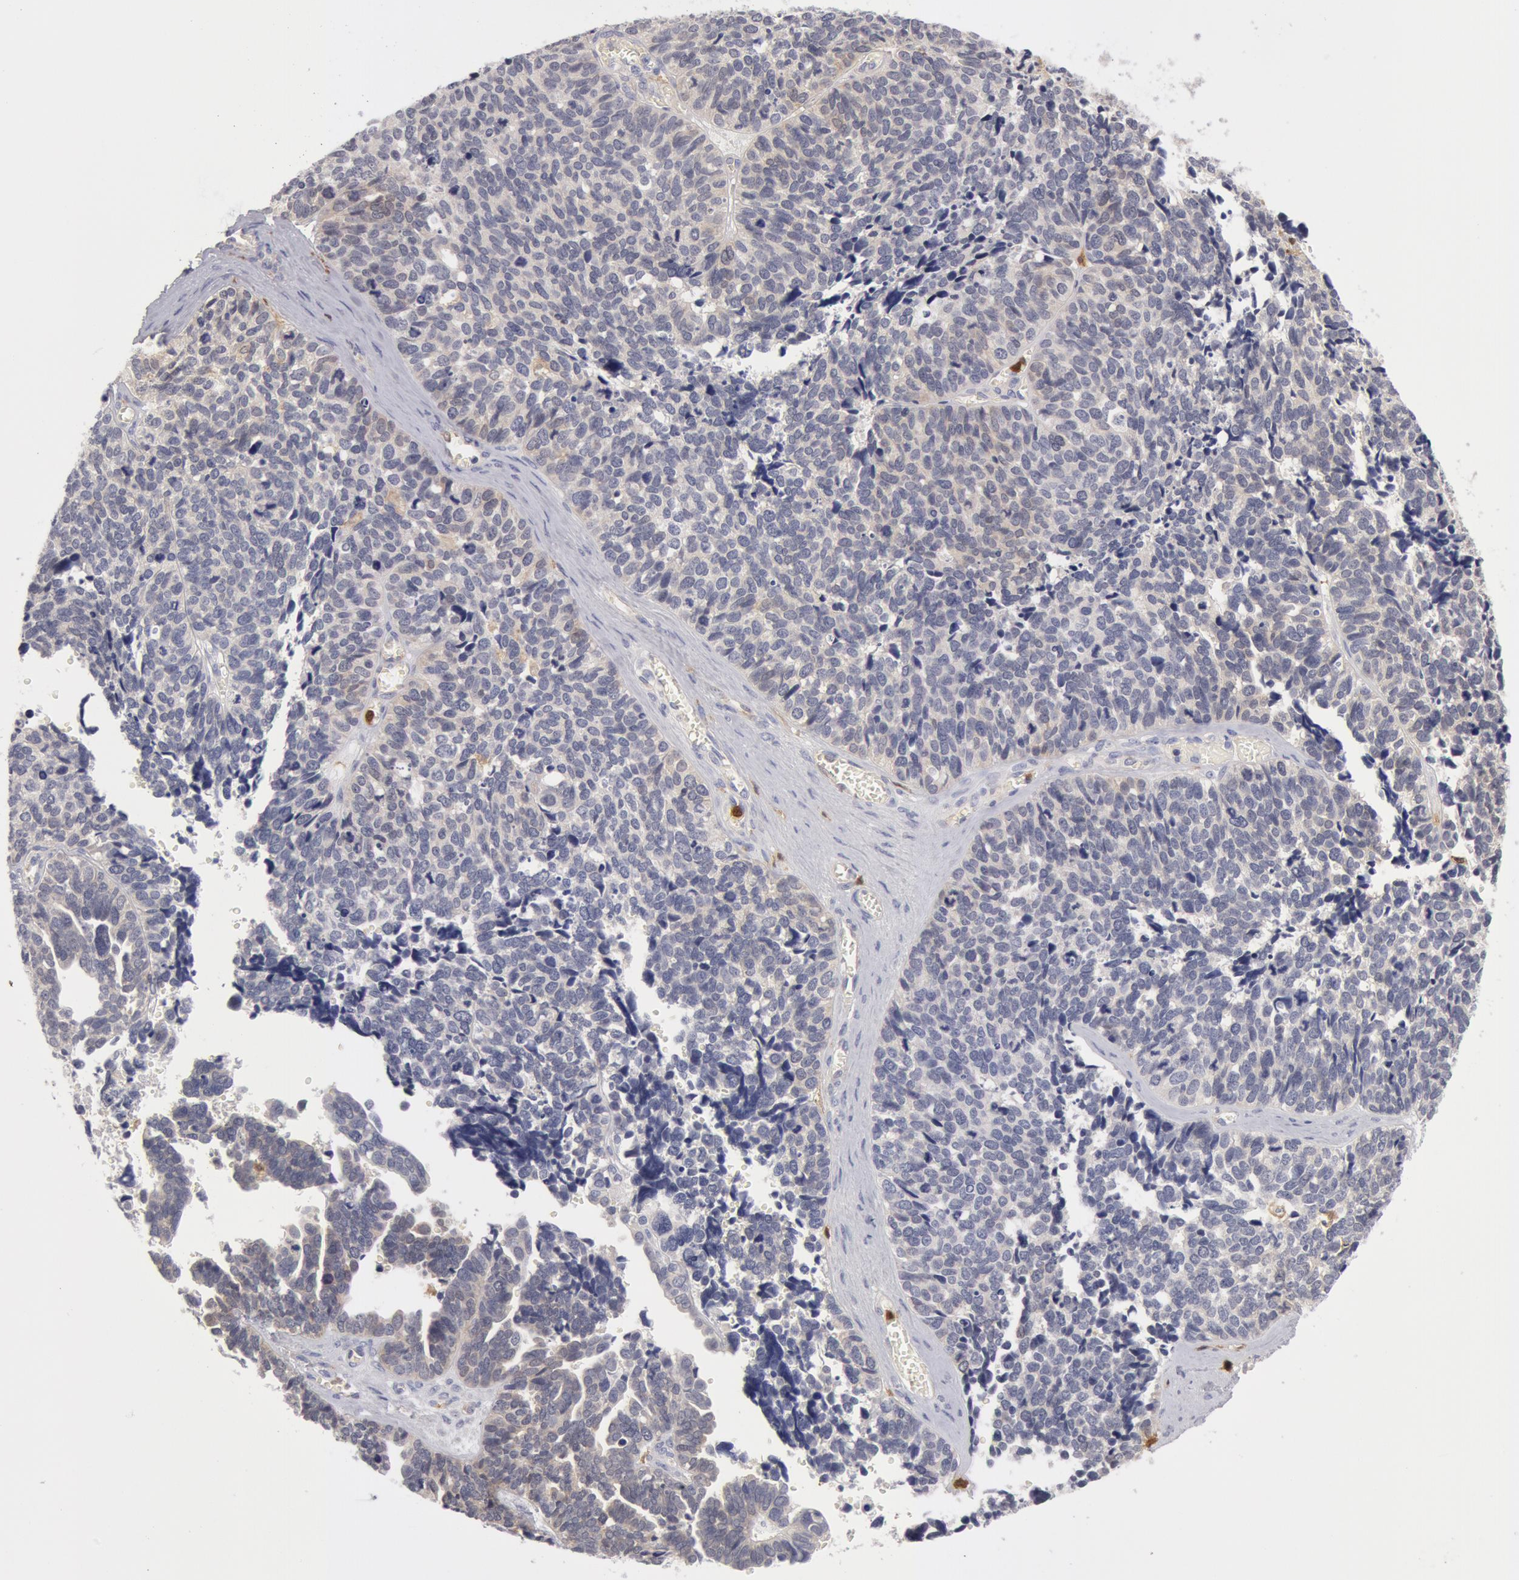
{"staining": {"intensity": "negative", "quantity": "none", "location": "none"}, "tissue": "ovarian cancer", "cell_type": "Tumor cells", "image_type": "cancer", "snomed": [{"axis": "morphology", "description": "Cystadenocarcinoma, serous, NOS"}, {"axis": "topography", "description": "Ovary"}], "caption": "Tumor cells are negative for protein expression in human ovarian cancer.", "gene": "SYK", "patient": {"sex": "female", "age": 77}}